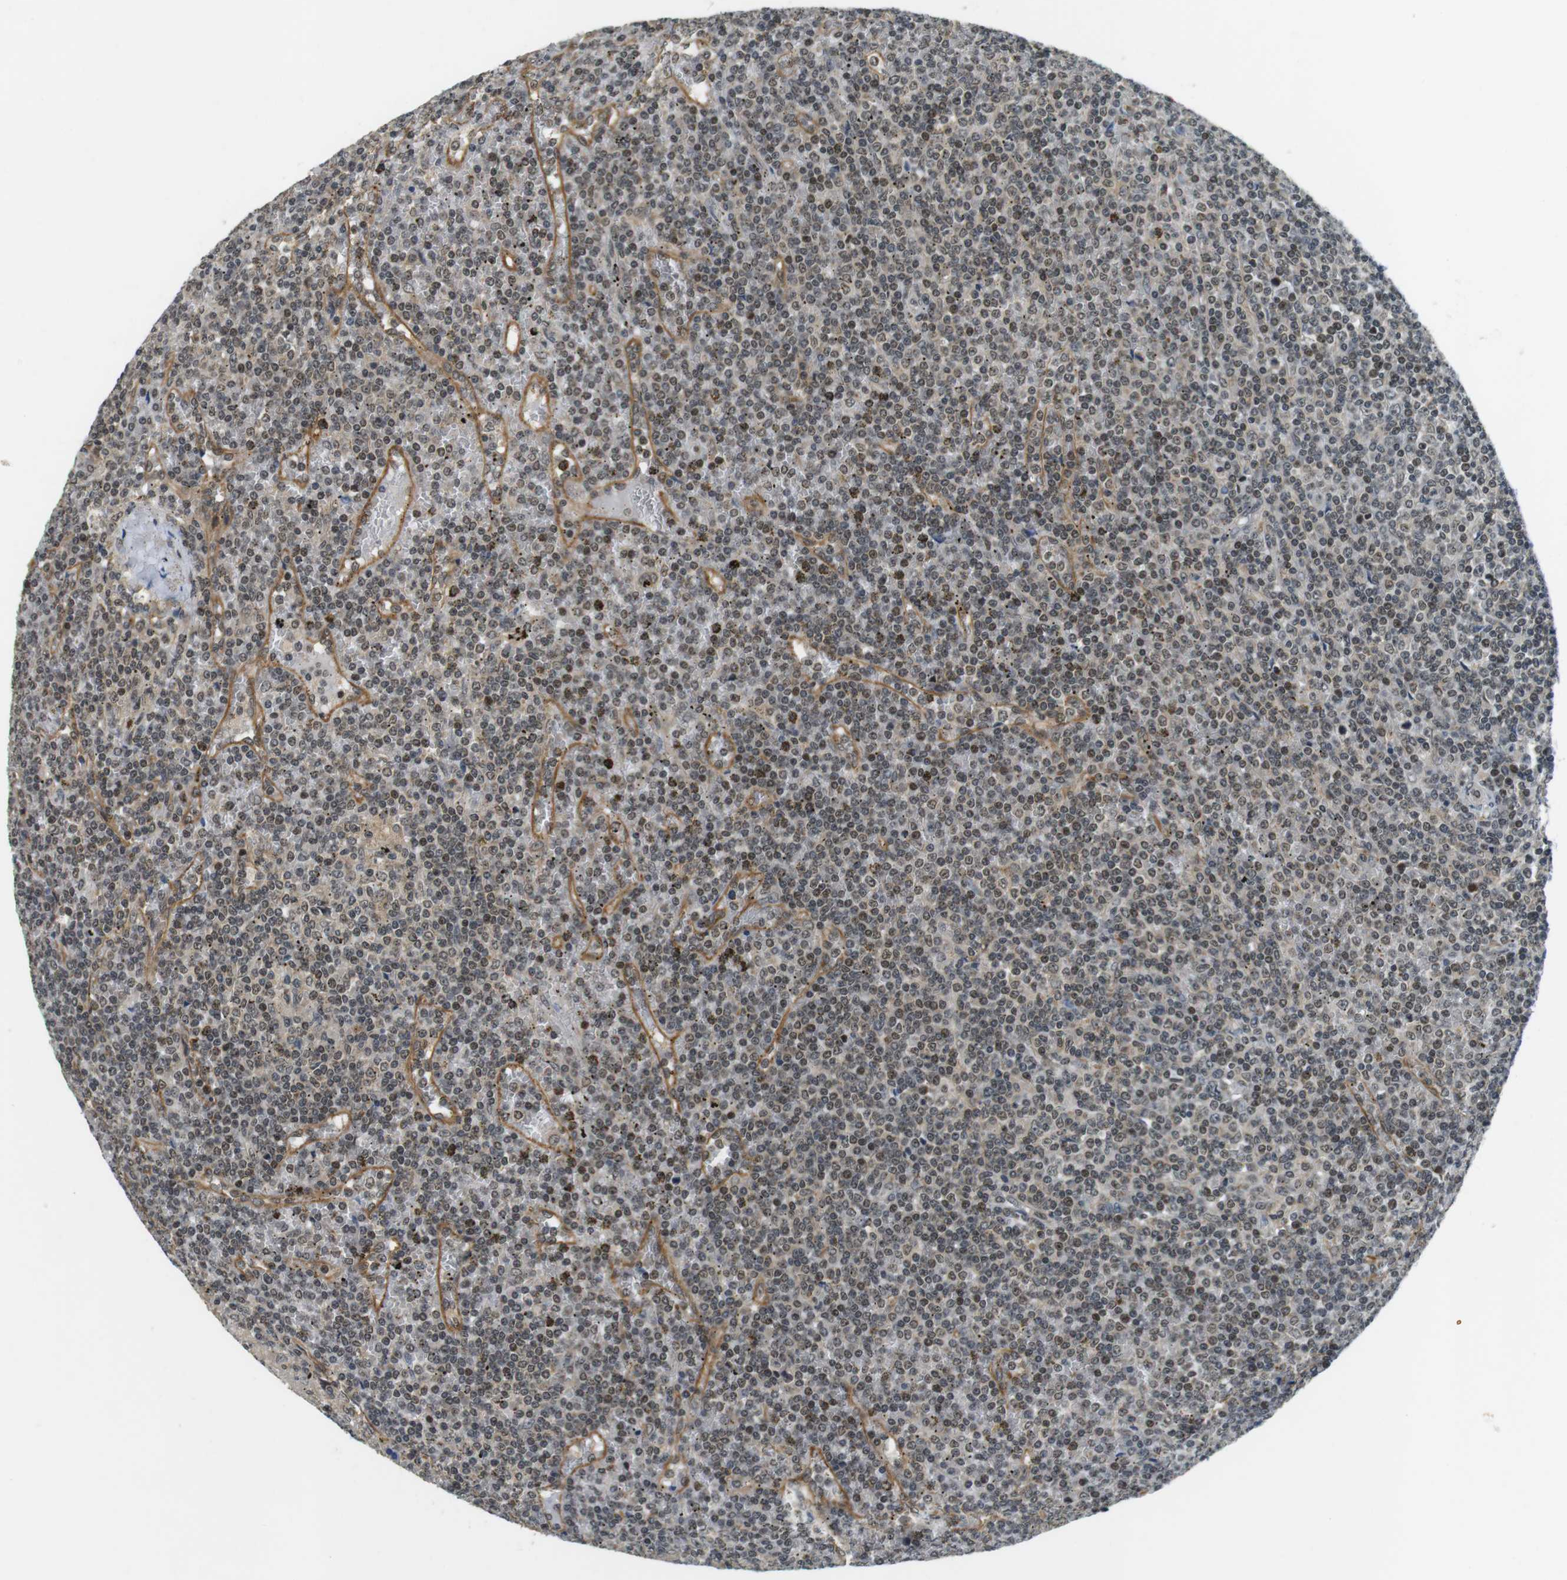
{"staining": {"intensity": "moderate", "quantity": "25%-75%", "location": "nuclear"}, "tissue": "lymphoma", "cell_type": "Tumor cells", "image_type": "cancer", "snomed": [{"axis": "morphology", "description": "Malignant lymphoma, non-Hodgkin's type, Low grade"}, {"axis": "topography", "description": "Spleen"}], "caption": "A histopathology image of human lymphoma stained for a protein displays moderate nuclear brown staining in tumor cells.", "gene": "BRD4", "patient": {"sex": "female", "age": 19}}